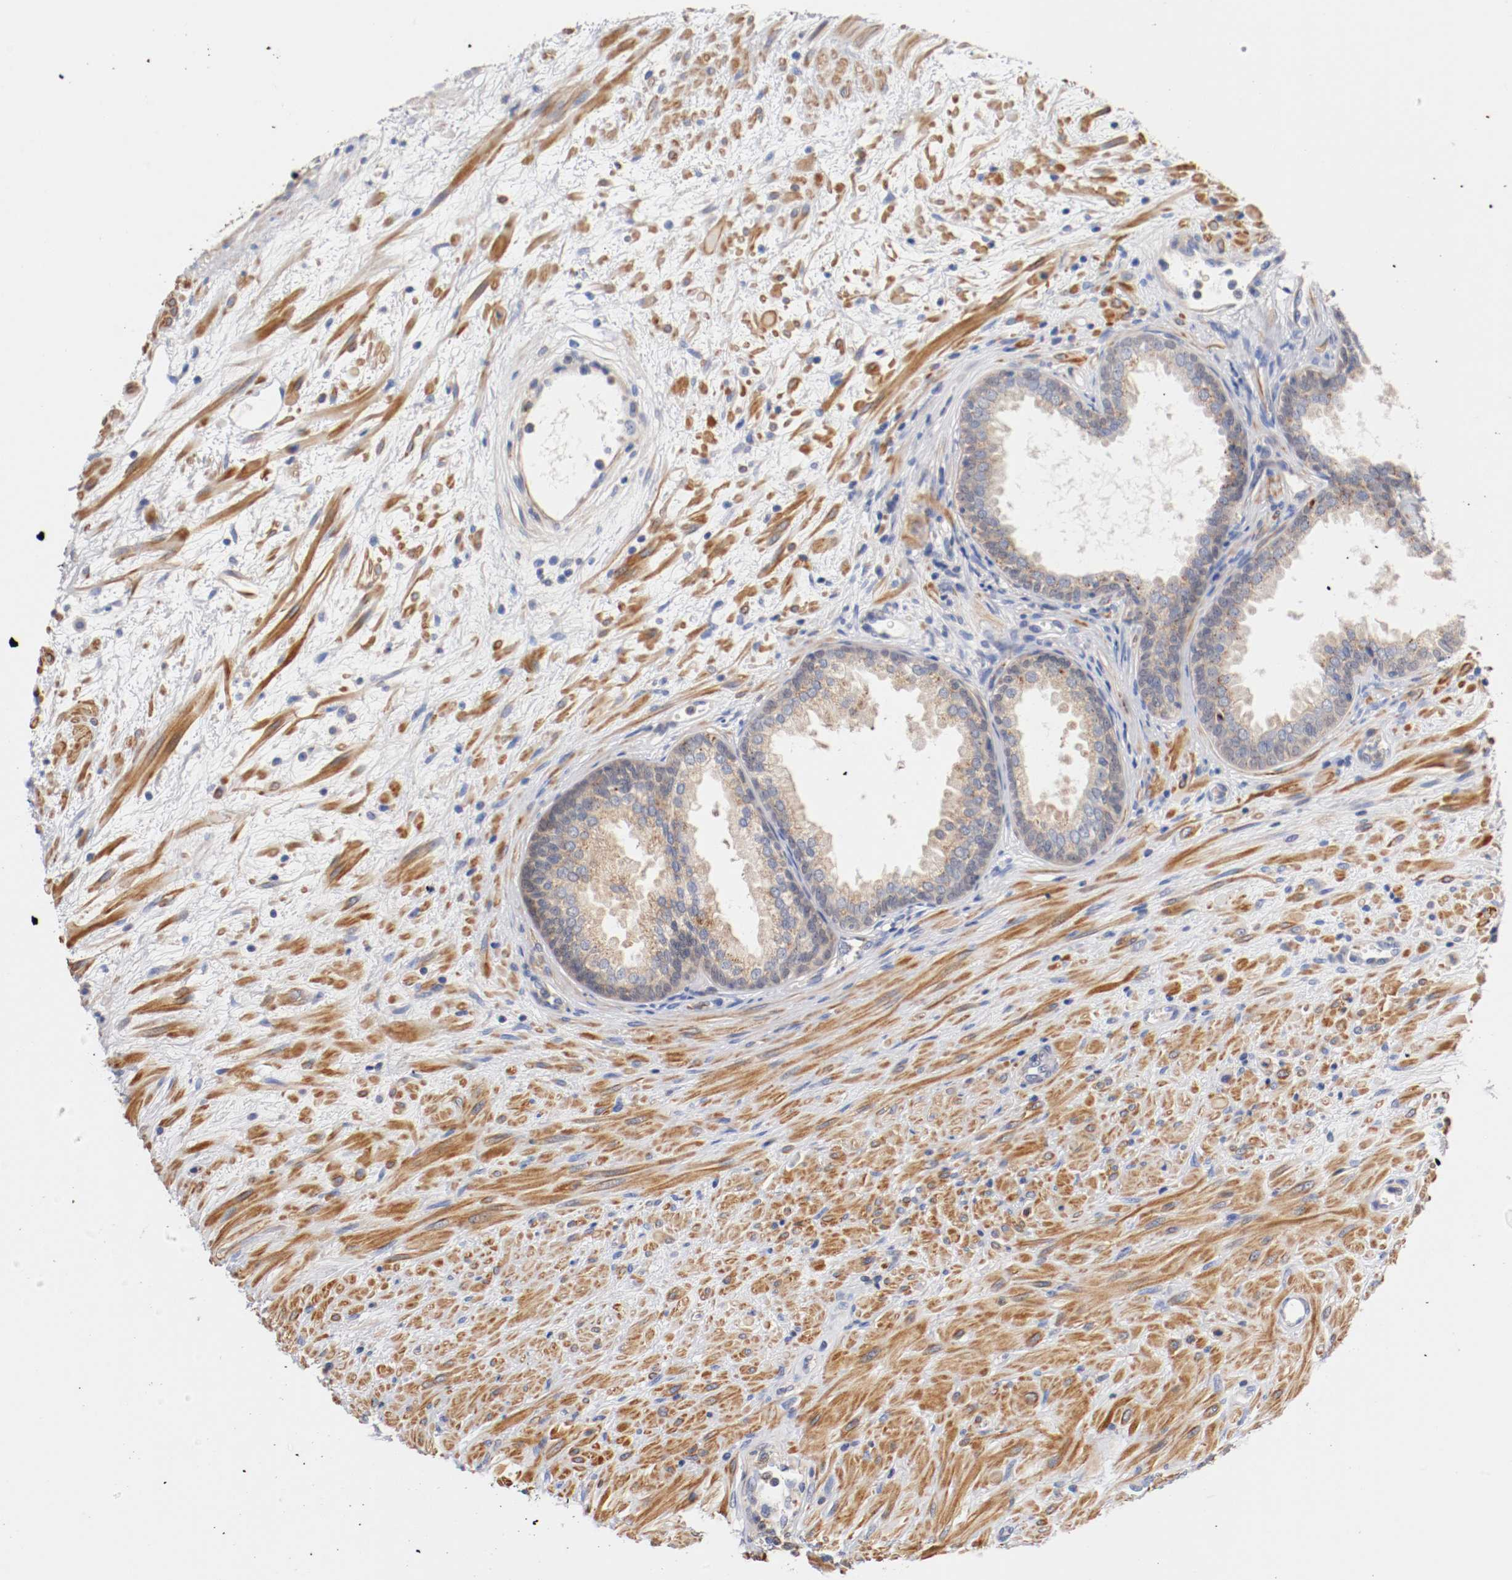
{"staining": {"intensity": "moderate", "quantity": ">75%", "location": "cytoplasmic/membranous"}, "tissue": "prostate", "cell_type": "Glandular cells", "image_type": "normal", "snomed": [{"axis": "morphology", "description": "Normal tissue, NOS"}, {"axis": "topography", "description": "Prostate"}], "caption": "Protein staining reveals moderate cytoplasmic/membranous expression in approximately >75% of glandular cells in normal prostate.", "gene": "SEMA5A", "patient": {"sex": "male", "age": 76}}